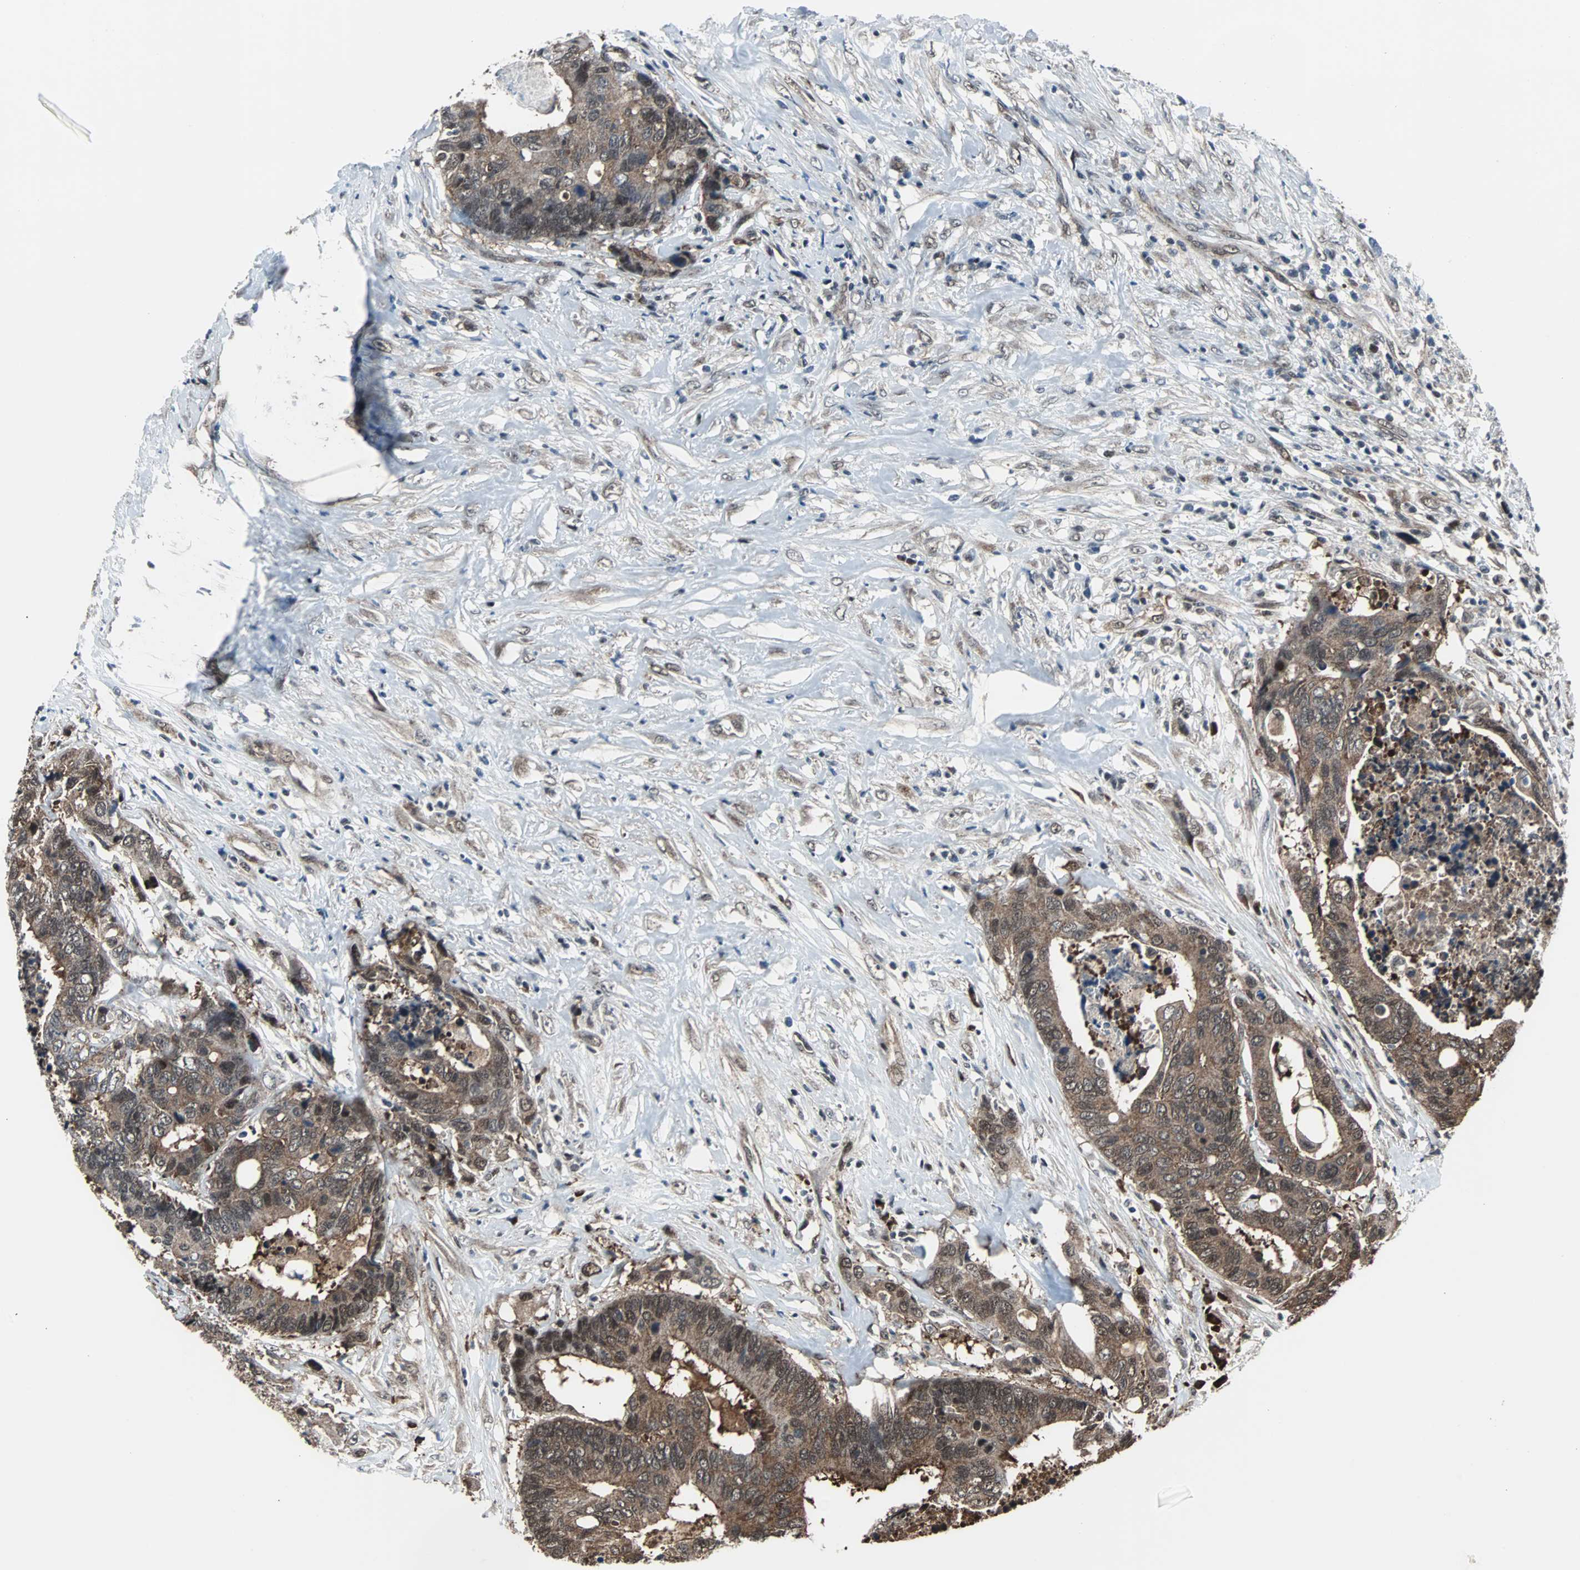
{"staining": {"intensity": "moderate", "quantity": ">75%", "location": "cytoplasmic/membranous,nuclear"}, "tissue": "colorectal cancer", "cell_type": "Tumor cells", "image_type": "cancer", "snomed": [{"axis": "morphology", "description": "Adenocarcinoma, NOS"}, {"axis": "topography", "description": "Rectum"}], "caption": "Immunohistochemical staining of human colorectal adenocarcinoma shows medium levels of moderate cytoplasmic/membranous and nuclear expression in about >75% of tumor cells.", "gene": "VCP", "patient": {"sex": "male", "age": 55}}